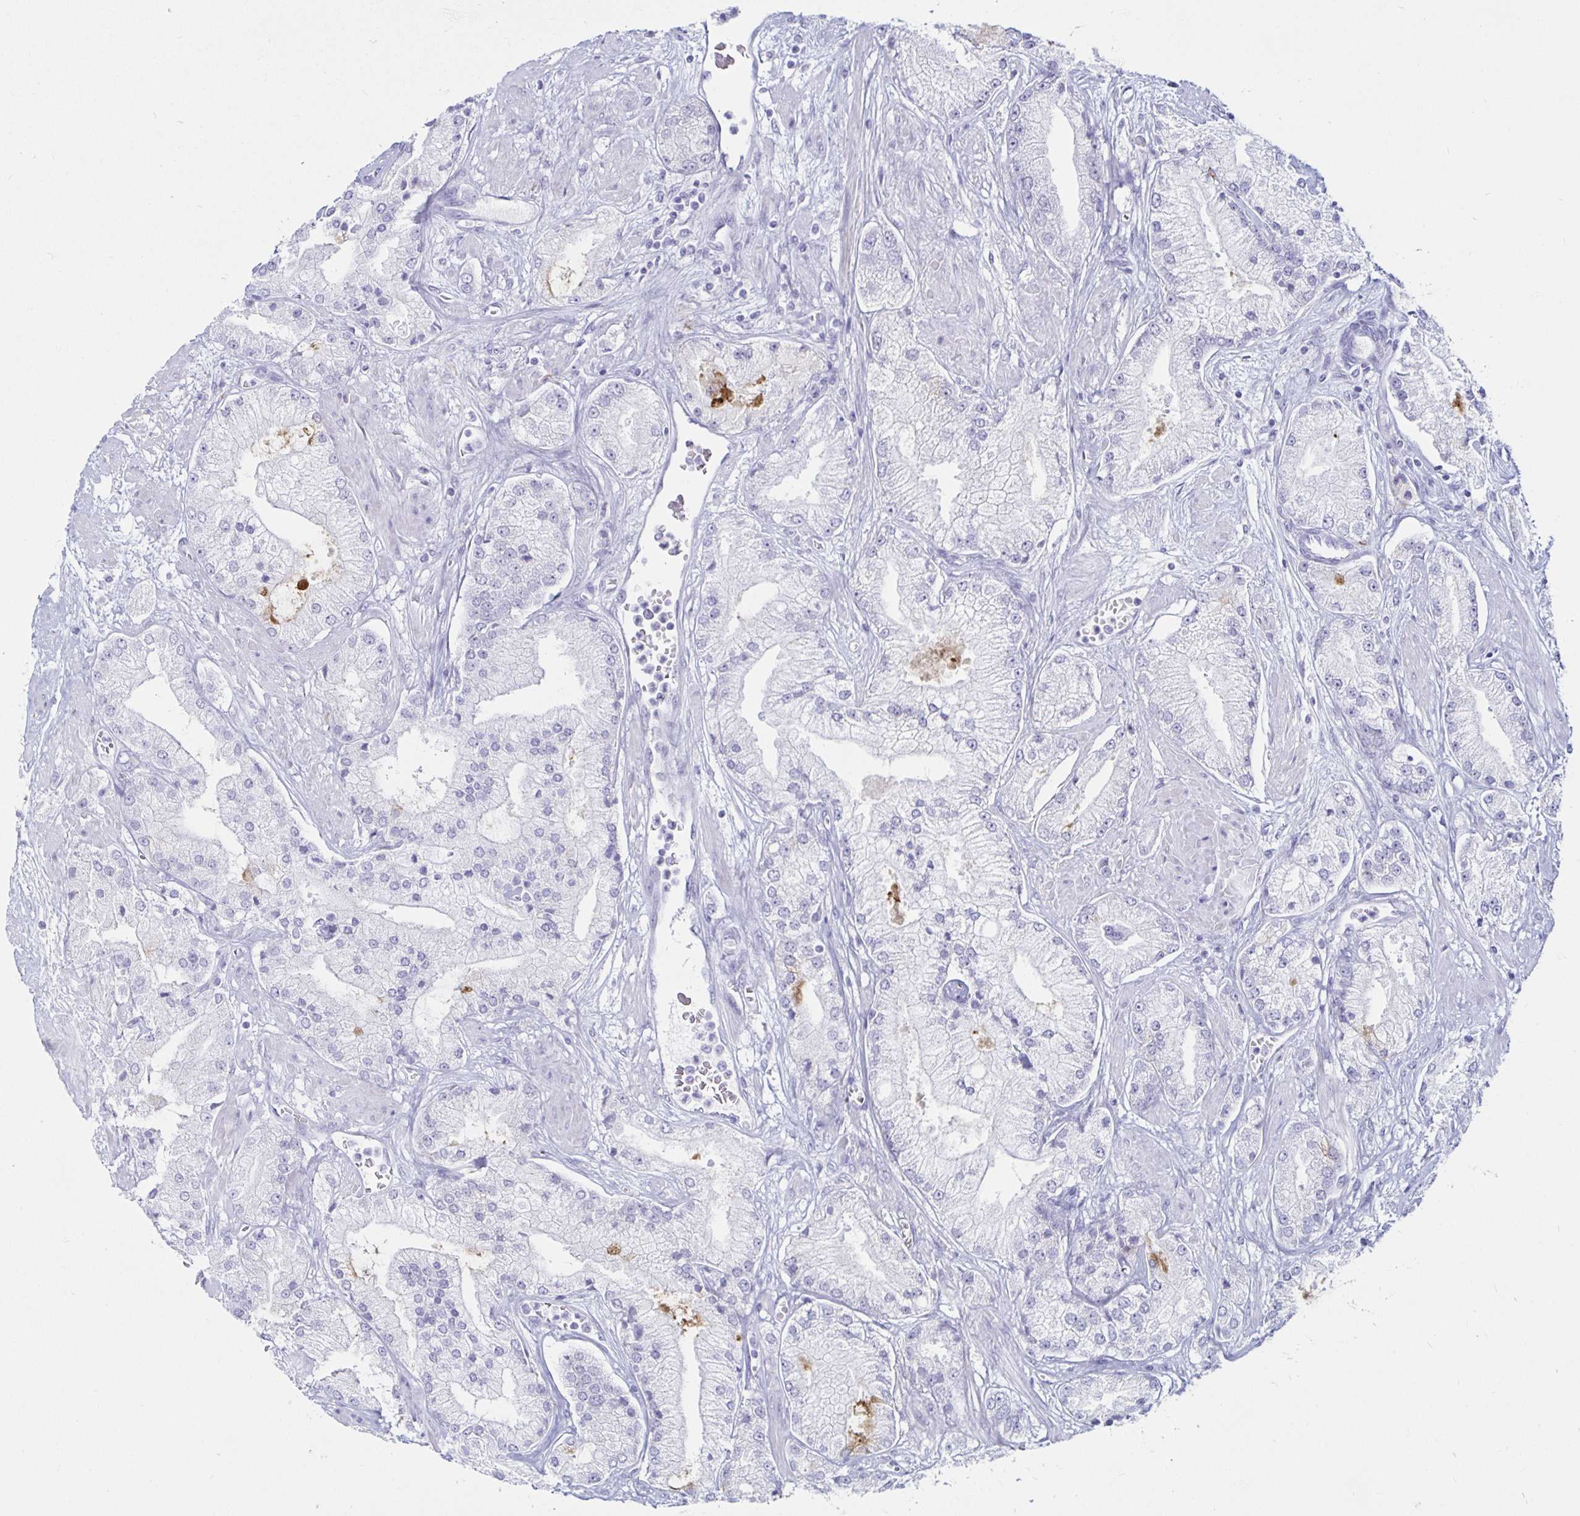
{"staining": {"intensity": "negative", "quantity": "none", "location": "none"}, "tissue": "prostate cancer", "cell_type": "Tumor cells", "image_type": "cancer", "snomed": [{"axis": "morphology", "description": "Adenocarcinoma, High grade"}, {"axis": "topography", "description": "Prostate"}], "caption": "Prostate adenocarcinoma (high-grade) stained for a protein using IHC demonstrates no expression tumor cells.", "gene": "TIMP1", "patient": {"sex": "male", "age": 68}}